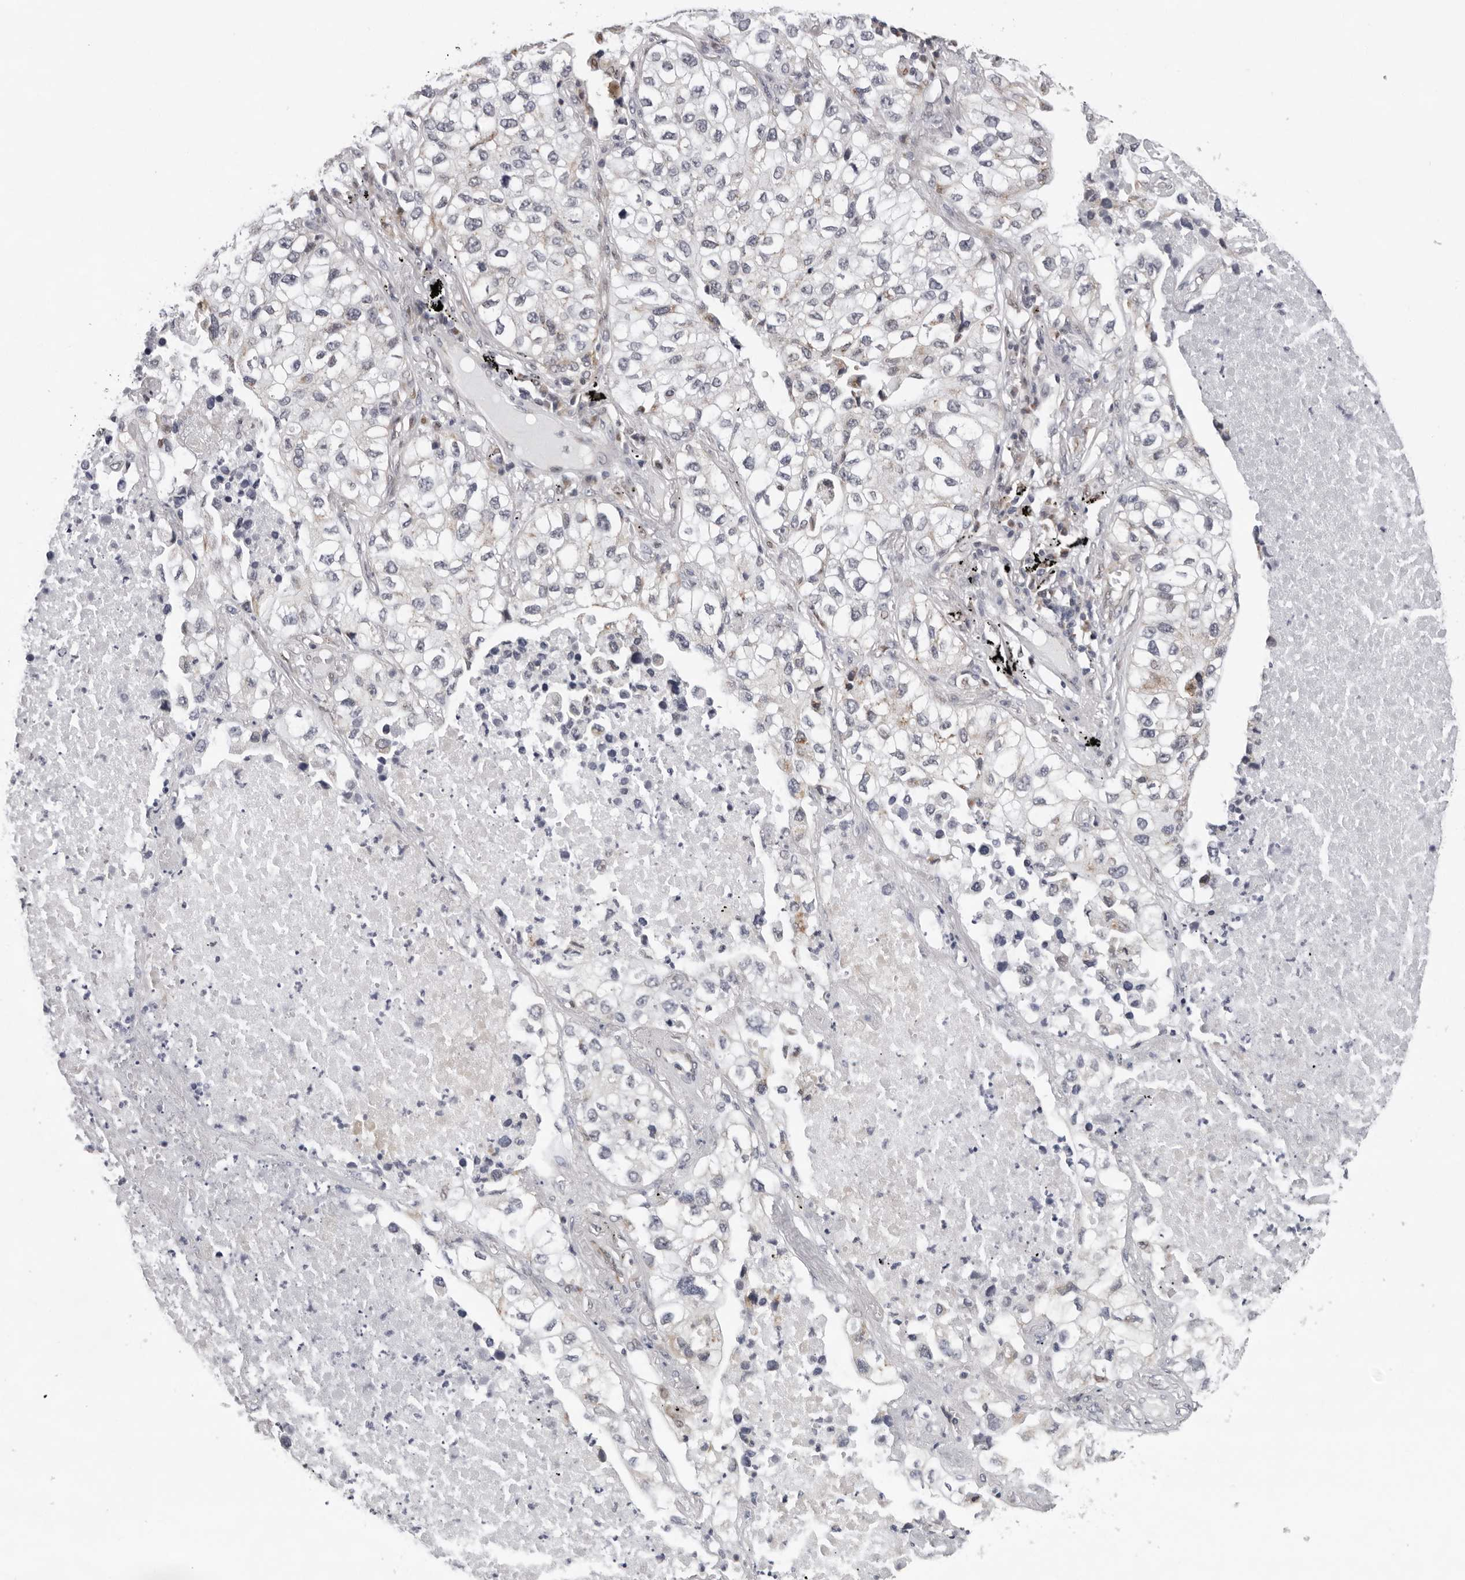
{"staining": {"intensity": "negative", "quantity": "none", "location": "none"}, "tissue": "lung cancer", "cell_type": "Tumor cells", "image_type": "cancer", "snomed": [{"axis": "morphology", "description": "Adenocarcinoma, NOS"}, {"axis": "topography", "description": "Lung"}], "caption": "Tumor cells are negative for protein expression in human lung cancer.", "gene": "CPT2", "patient": {"sex": "male", "age": 63}}